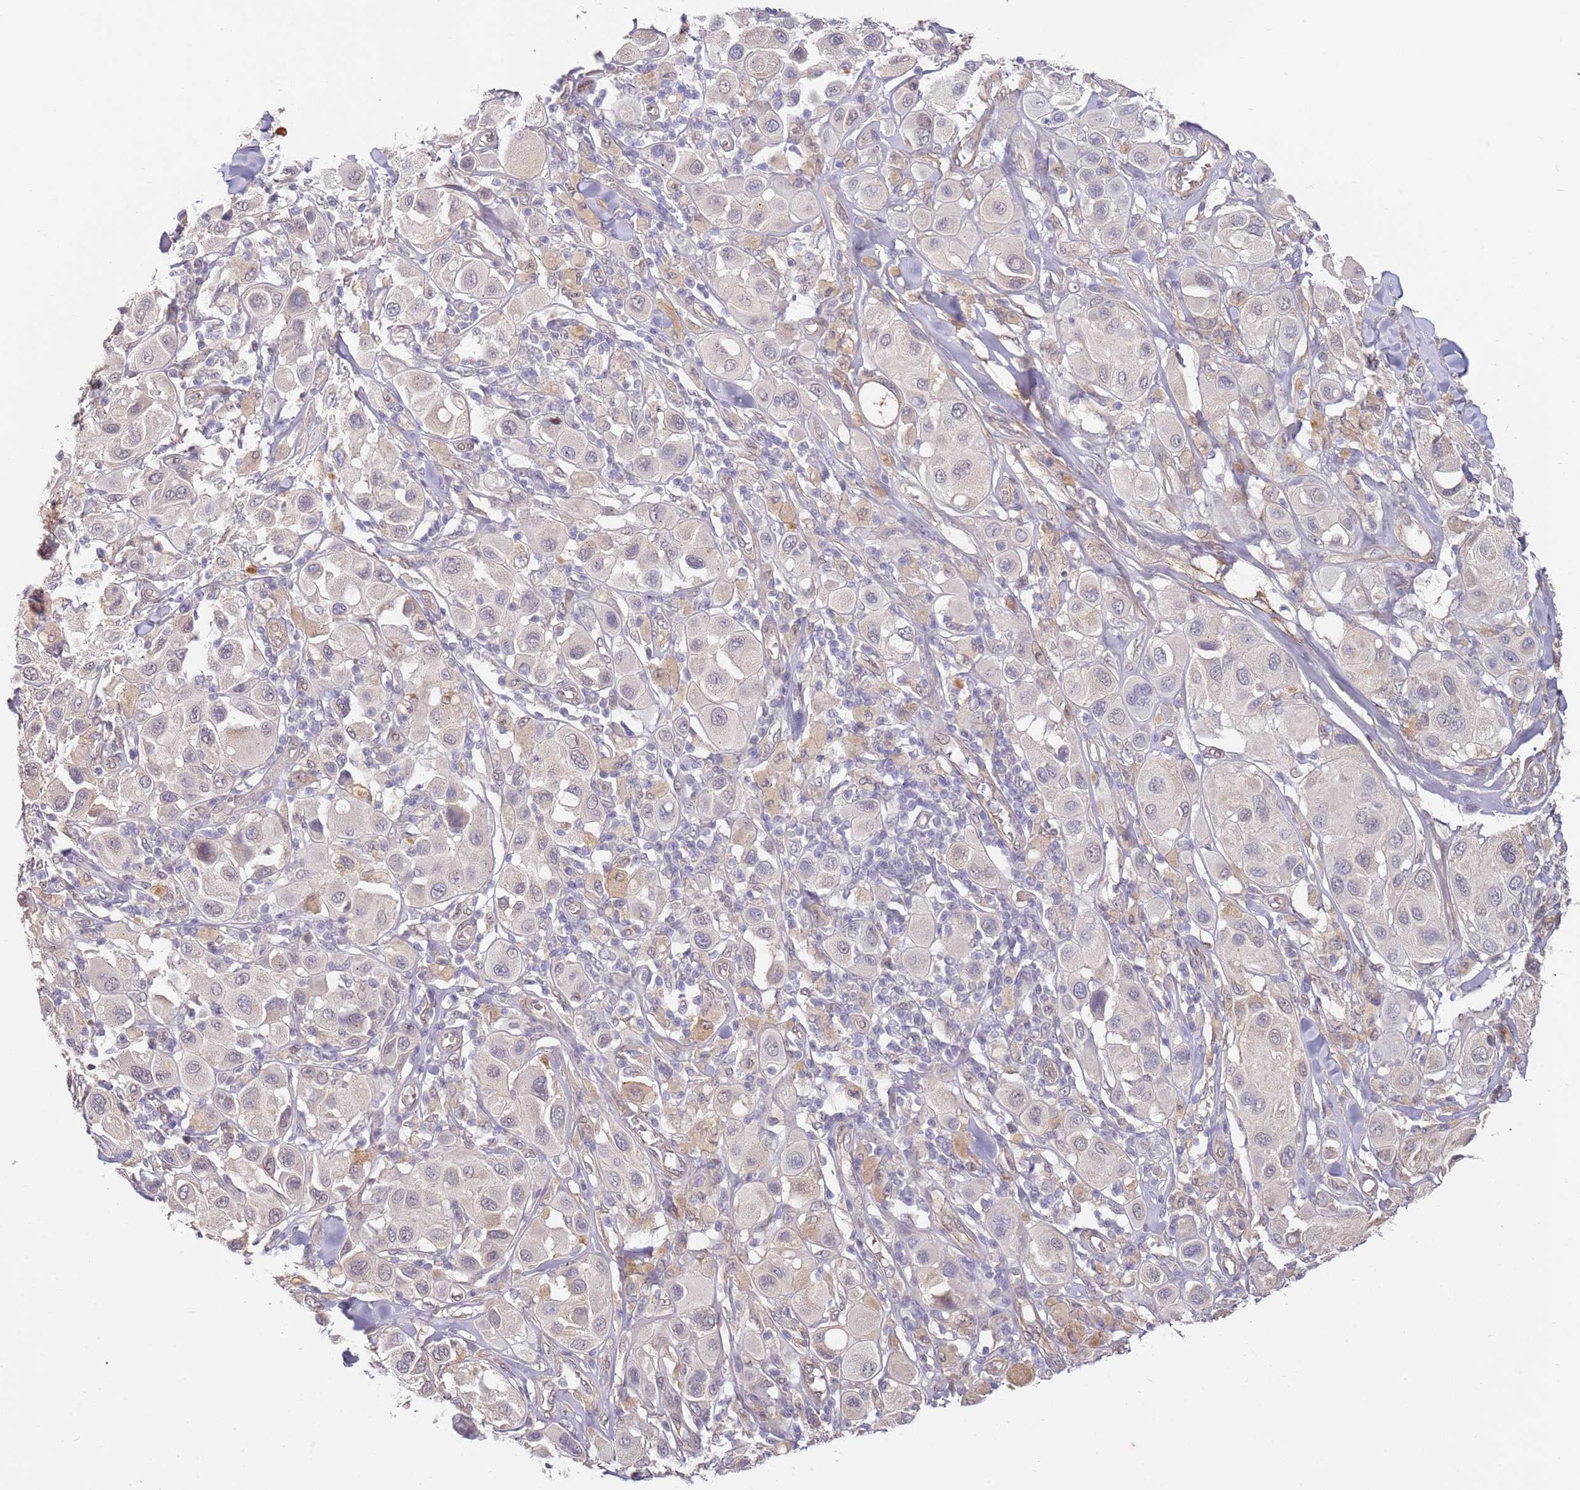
{"staining": {"intensity": "negative", "quantity": "none", "location": "none"}, "tissue": "melanoma", "cell_type": "Tumor cells", "image_type": "cancer", "snomed": [{"axis": "morphology", "description": "Malignant melanoma, Metastatic site"}, {"axis": "topography", "description": "Skin"}], "caption": "This is an immunohistochemistry photomicrograph of human malignant melanoma (metastatic site). There is no expression in tumor cells.", "gene": "WDR93", "patient": {"sex": "male", "age": 41}}